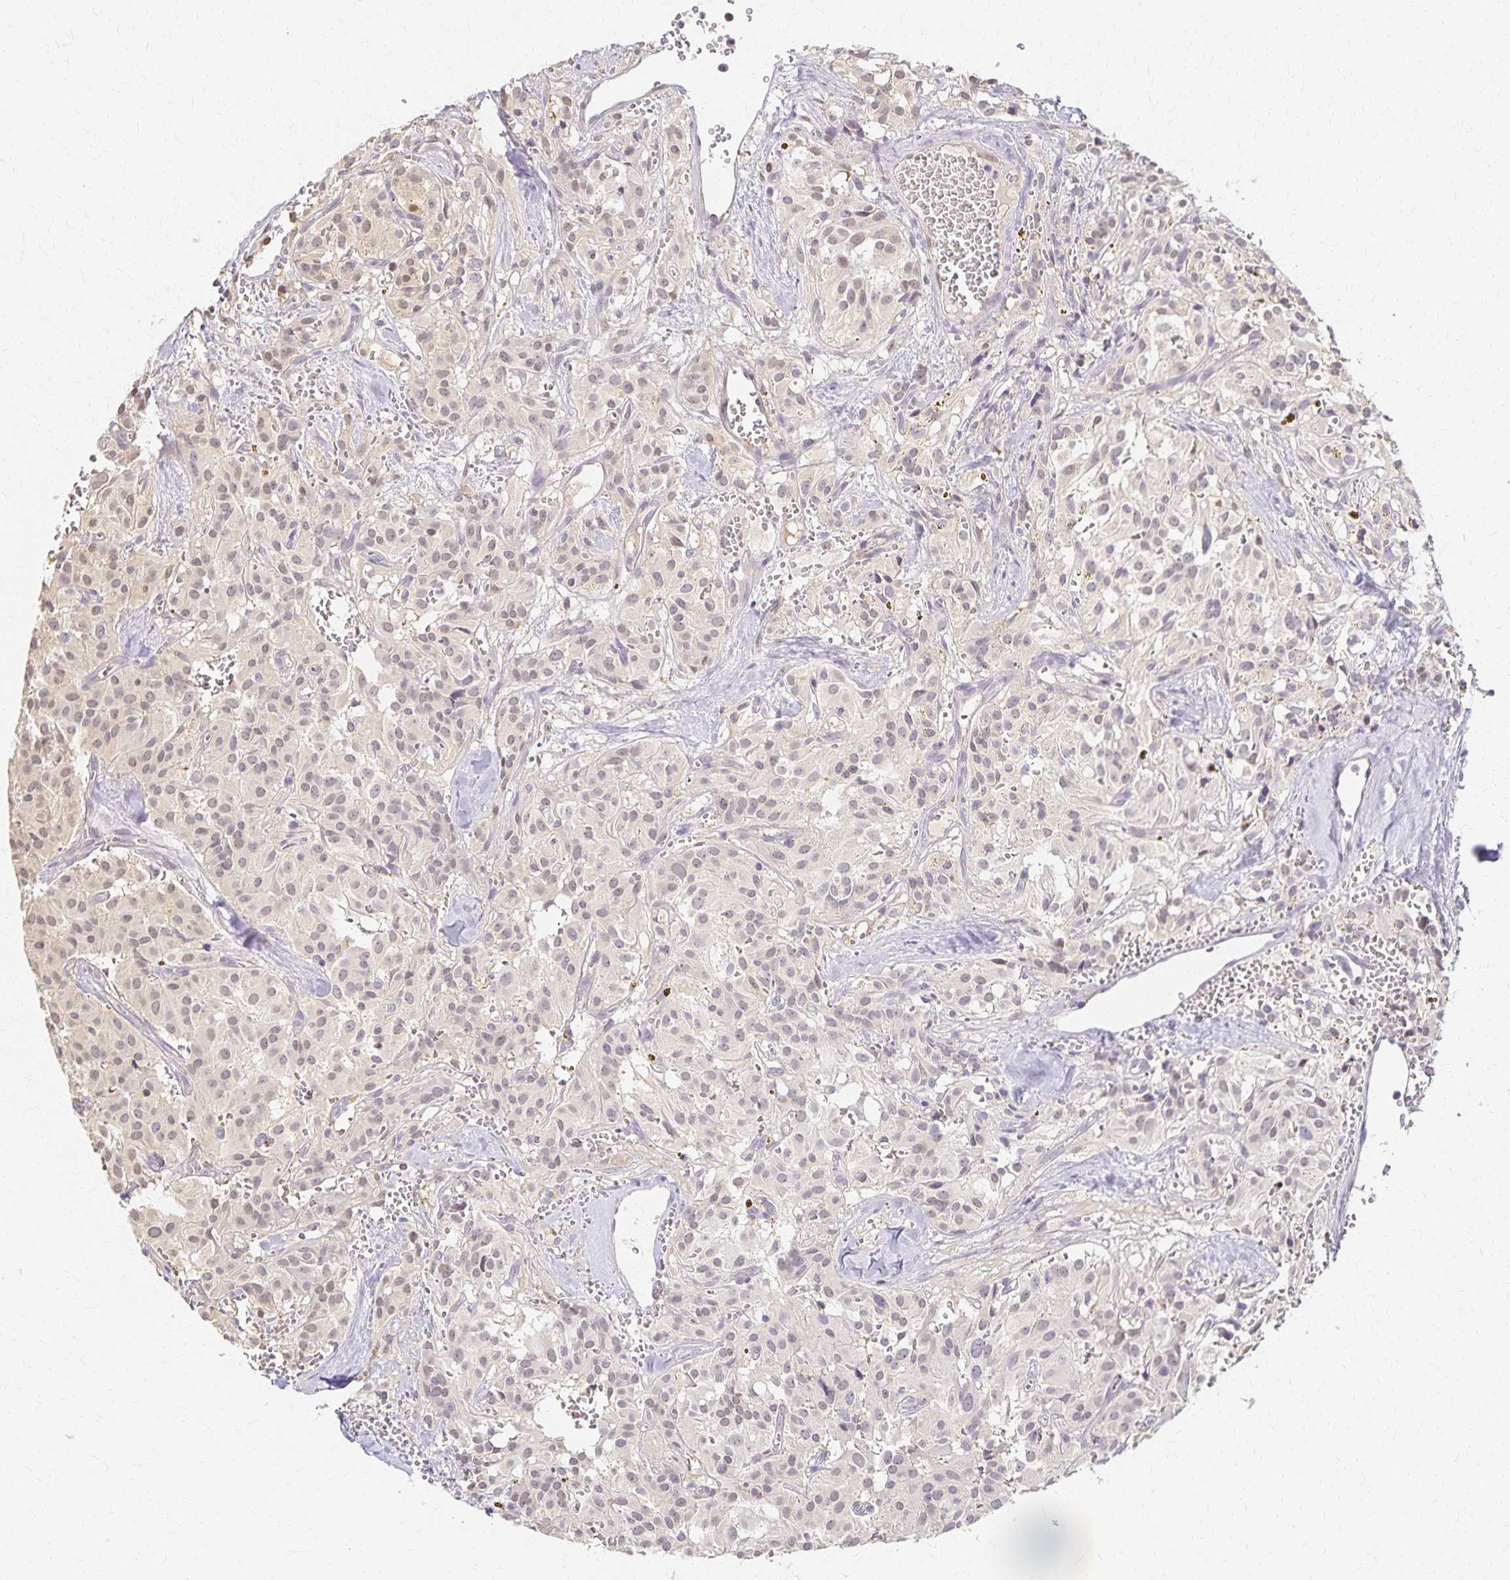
{"staining": {"intensity": "weak", "quantity": "25%-75%", "location": "nuclear"}, "tissue": "glioma", "cell_type": "Tumor cells", "image_type": "cancer", "snomed": [{"axis": "morphology", "description": "Glioma, malignant, Low grade"}, {"axis": "topography", "description": "Brain"}], "caption": "Protein staining demonstrates weak nuclear expression in approximately 25%-75% of tumor cells in malignant low-grade glioma.", "gene": "AZGP1", "patient": {"sex": "male", "age": 42}}